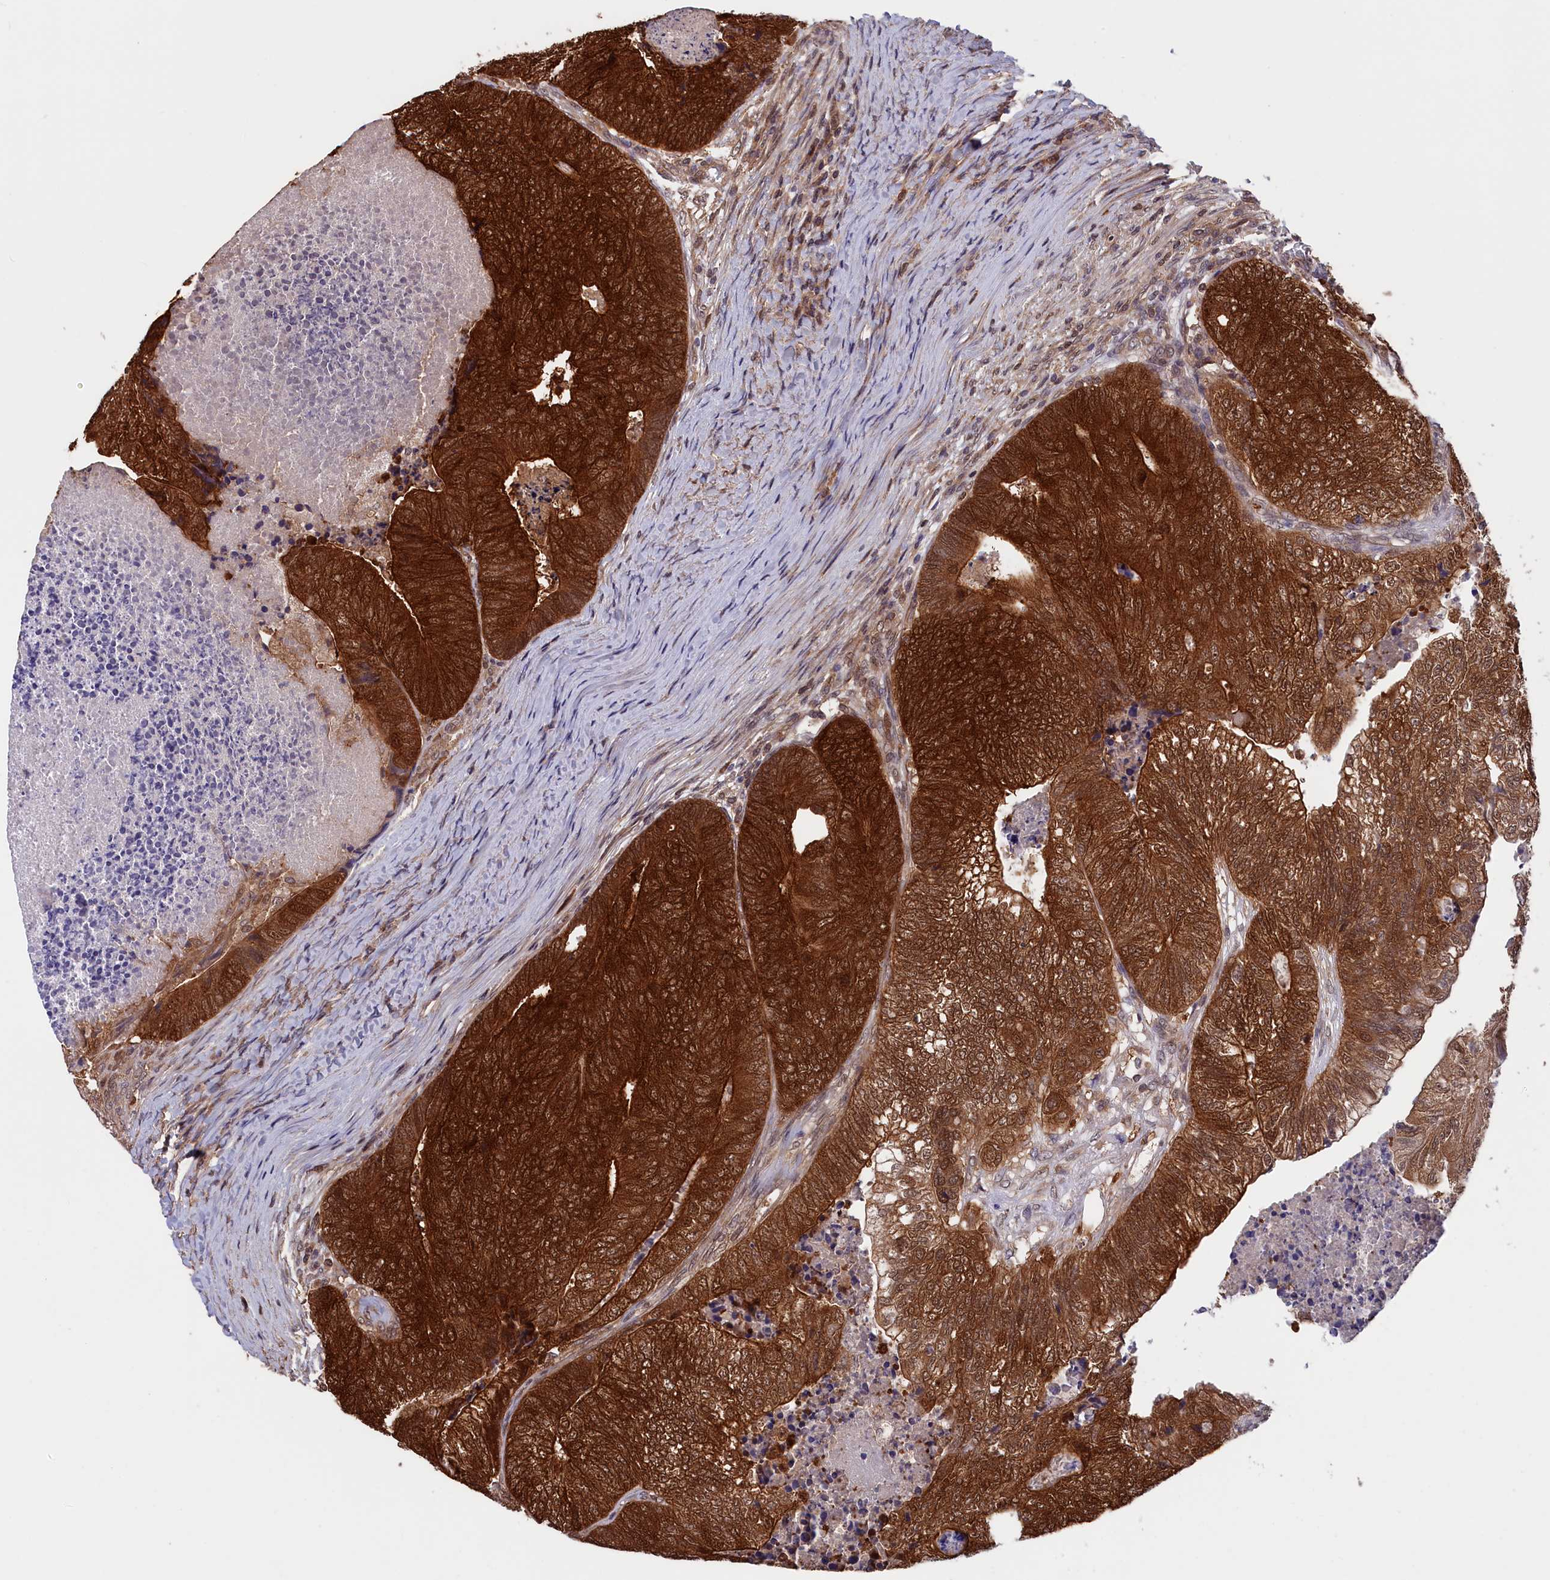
{"staining": {"intensity": "strong", "quantity": ">75%", "location": "cytoplasmic/membranous,nuclear"}, "tissue": "colorectal cancer", "cell_type": "Tumor cells", "image_type": "cancer", "snomed": [{"axis": "morphology", "description": "Adenocarcinoma, NOS"}, {"axis": "topography", "description": "Colon"}], "caption": "Immunohistochemical staining of adenocarcinoma (colorectal) exhibits strong cytoplasmic/membranous and nuclear protein staining in approximately >75% of tumor cells.", "gene": "JPT2", "patient": {"sex": "female", "age": 67}}